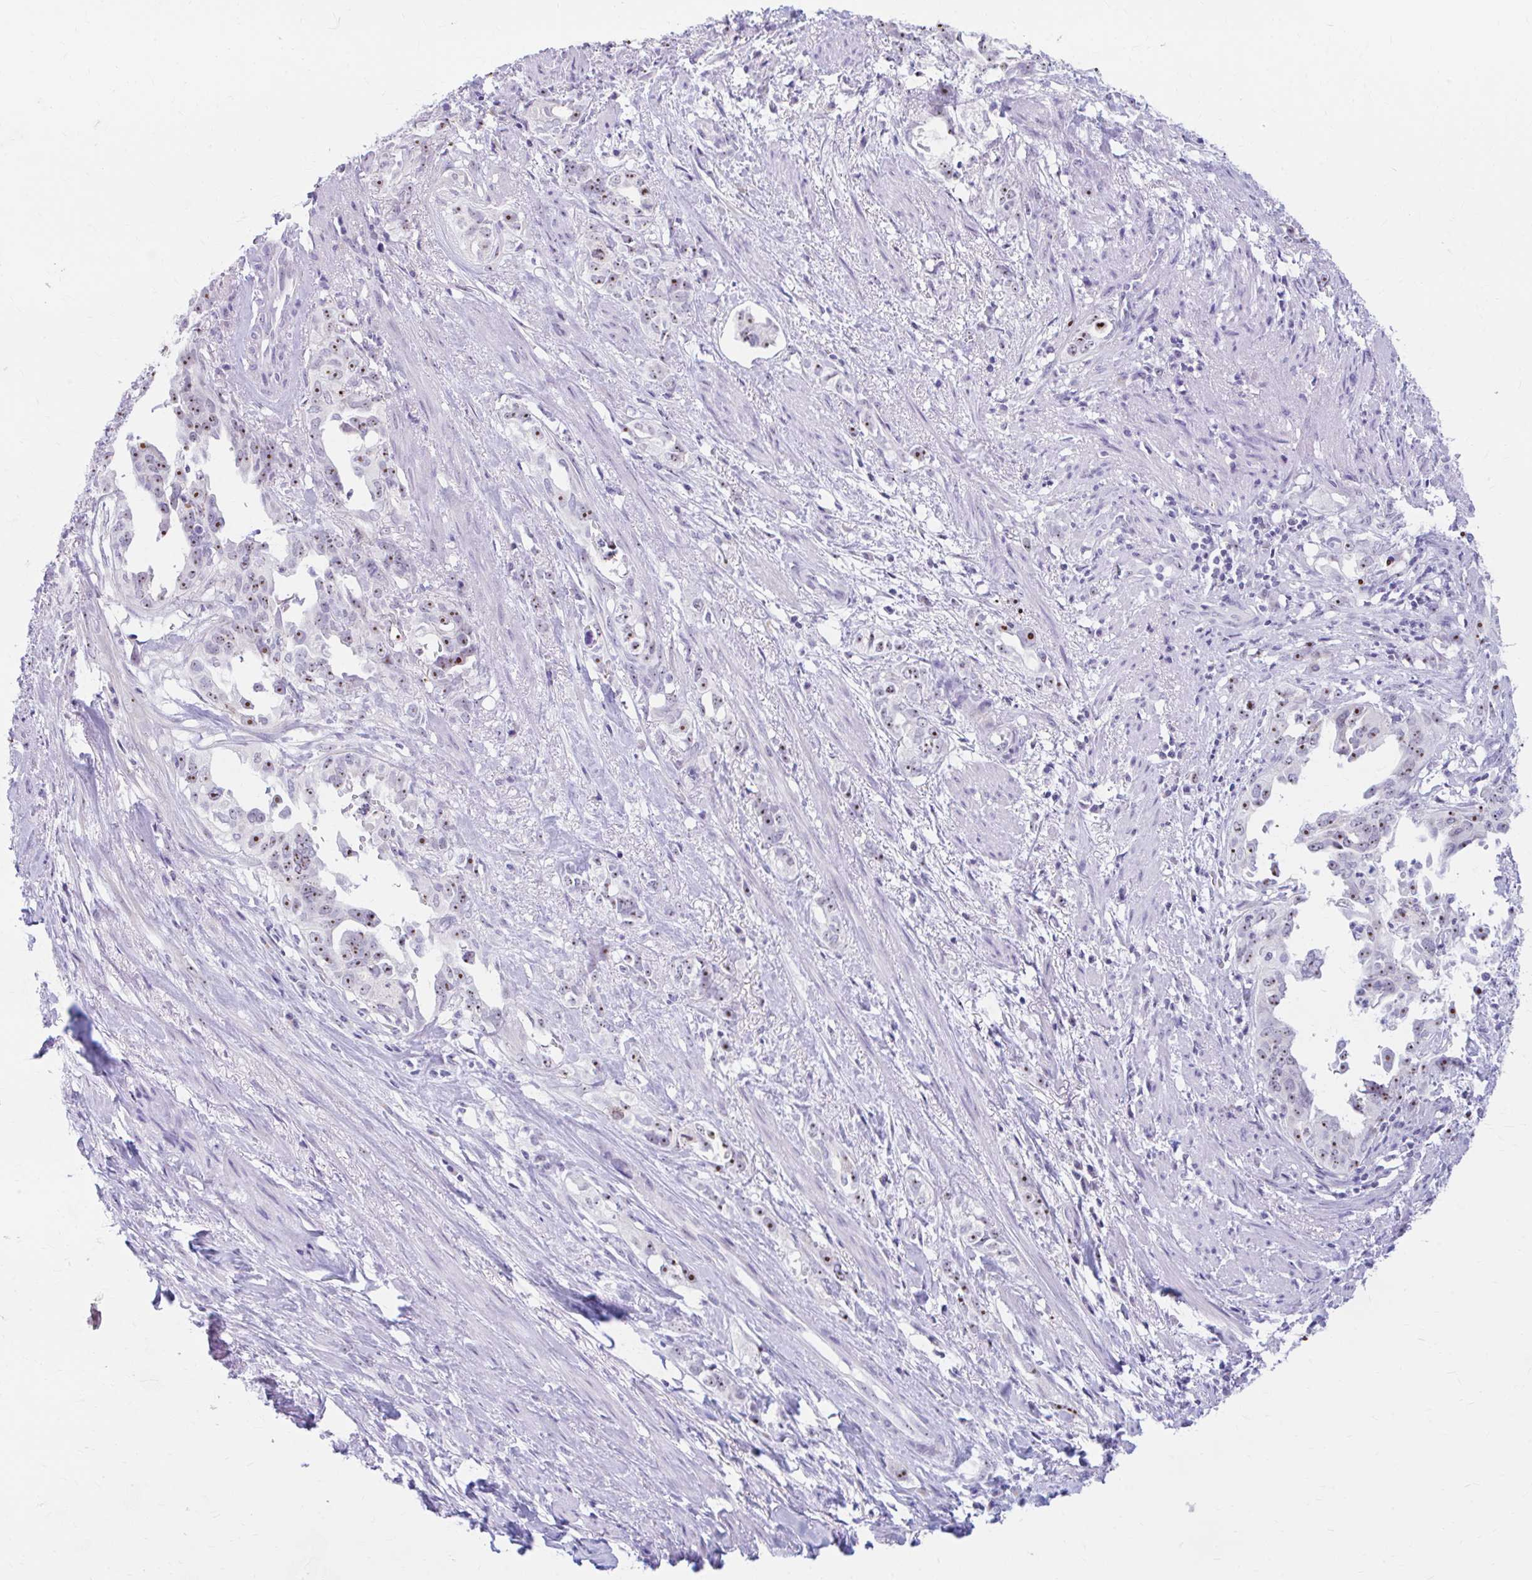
{"staining": {"intensity": "moderate", "quantity": ">75%", "location": "nuclear"}, "tissue": "endometrial cancer", "cell_type": "Tumor cells", "image_type": "cancer", "snomed": [{"axis": "morphology", "description": "Adenocarcinoma, NOS"}, {"axis": "topography", "description": "Endometrium"}], "caption": "An immunohistochemistry histopathology image of tumor tissue is shown. Protein staining in brown labels moderate nuclear positivity in endometrial cancer within tumor cells.", "gene": "FTSJ3", "patient": {"sex": "female", "age": 65}}